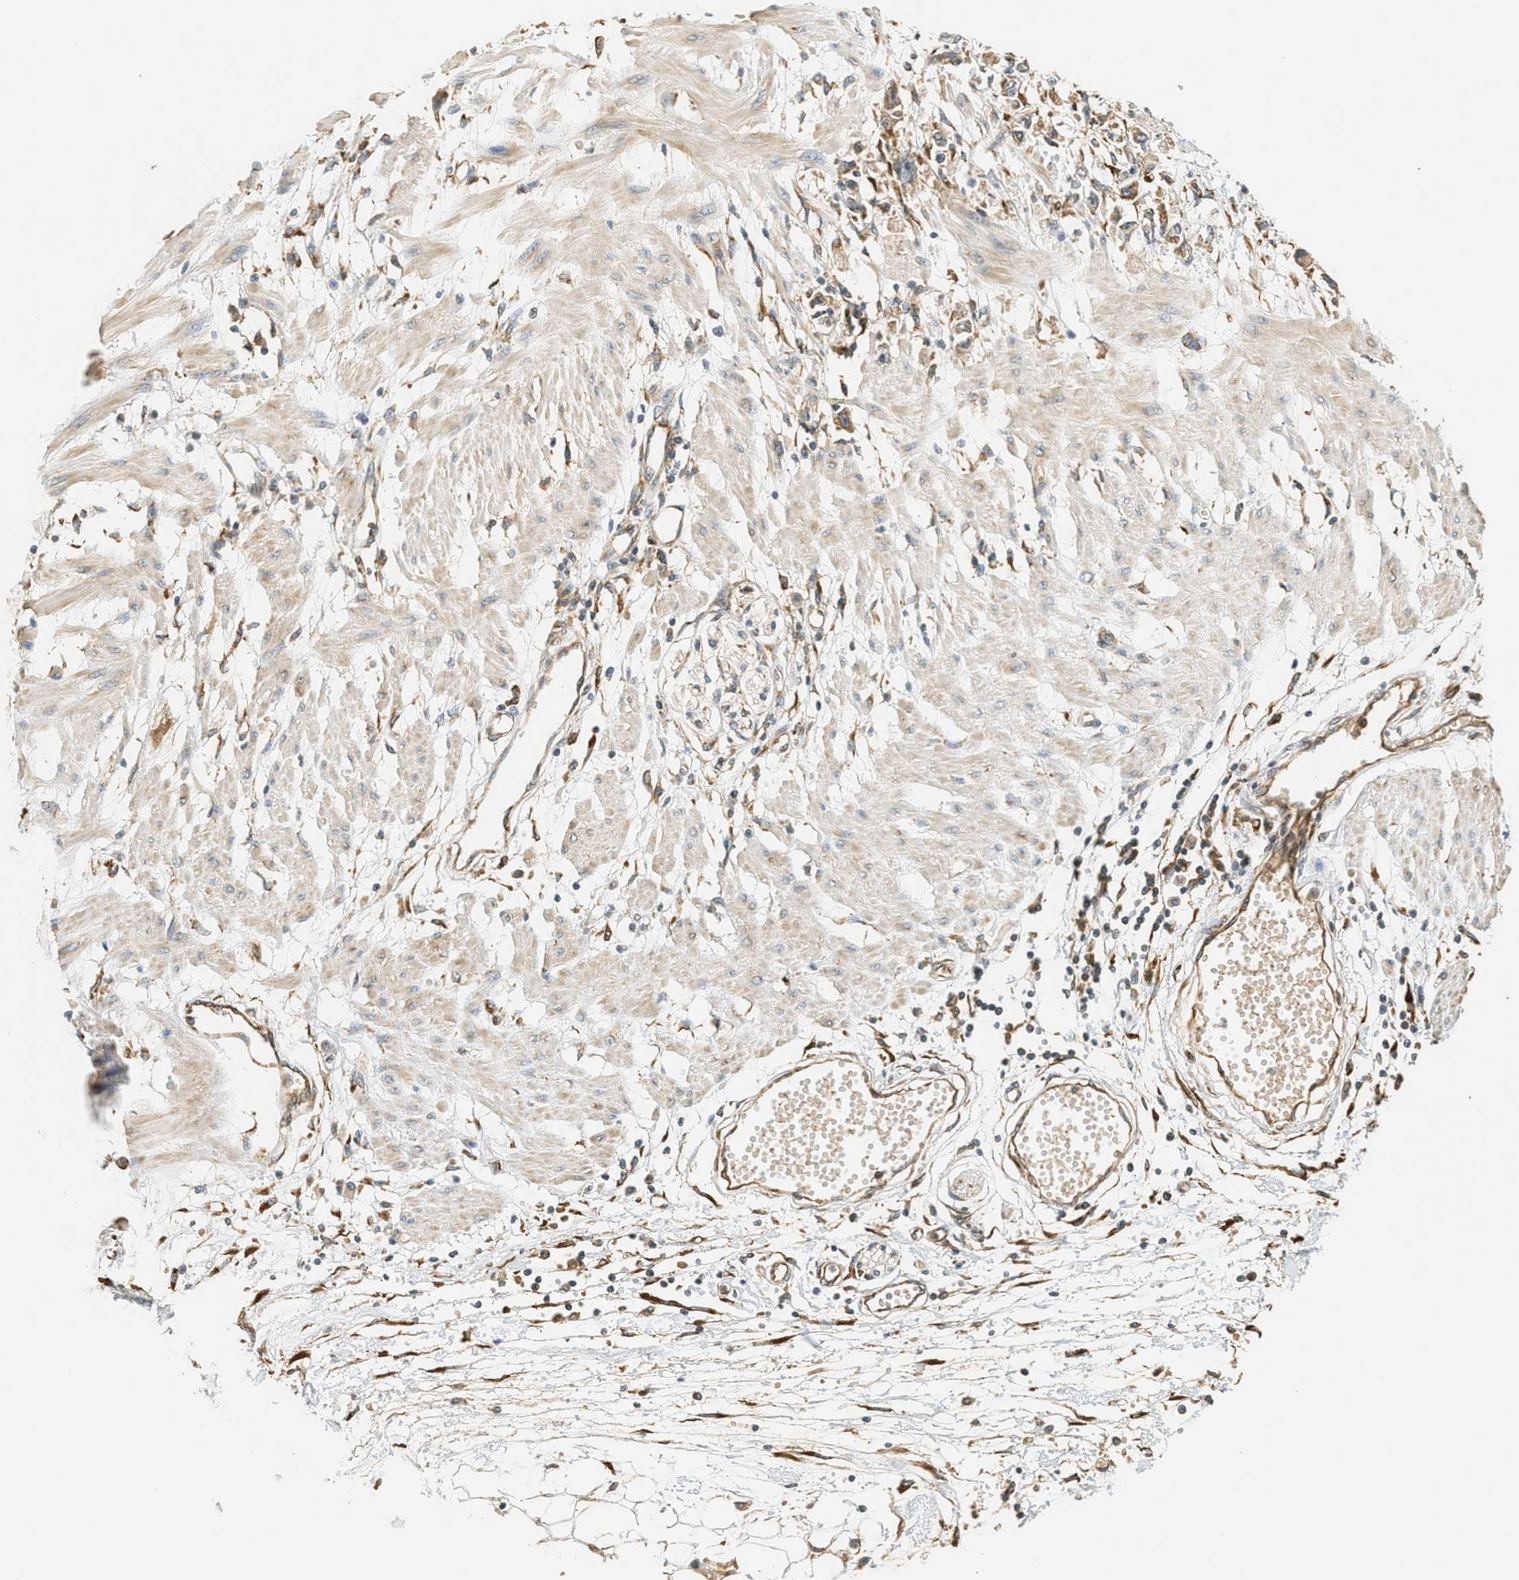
{"staining": {"intensity": "moderate", "quantity": ">75%", "location": "cytoplasmic/membranous"}, "tissue": "stomach cancer", "cell_type": "Tumor cells", "image_type": "cancer", "snomed": [{"axis": "morphology", "description": "Adenocarcinoma, NOS"}, {"axis": "topography", "description": "Stomach"}], "caption": "Immunohistochemistry (IHC) of human stomach cancer shows medium levels of moderate cytoplasmic/membranous staining in about >75% of tumor cells.", "gene": "PDK1", "patient": {"sex": "female", "age": 59}}